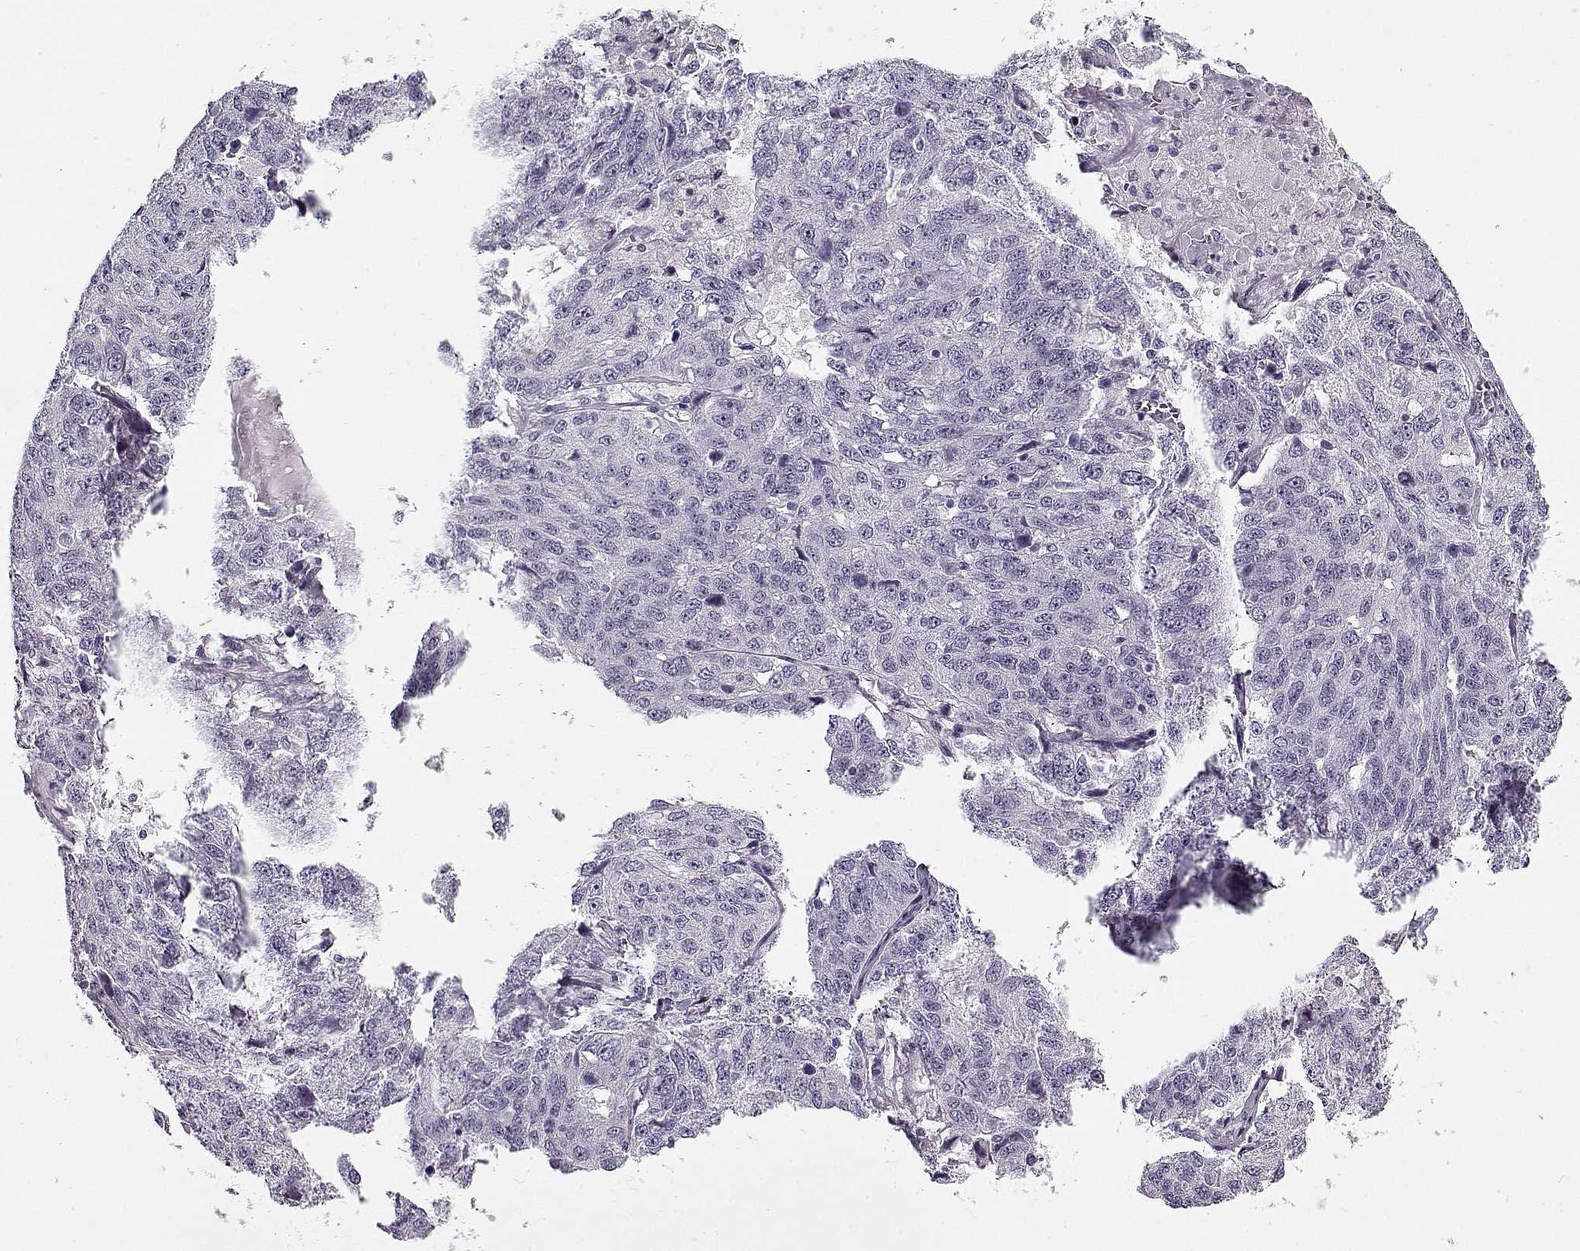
{"staining": {"intensity": "negative", "quantity": "none", "location": "none"}, "tissue": "ovarian cancer", "cell_type": "Tumor cells", "image_type": "cancer", "snomed": [{"axis": "morphology", "description": "Cystadenocarcinoma, serous, NOS"}, {"axis": "topography", "description": "Ovary"}], "caption": "Immunohistochemistry micrograph of ovarian serous cystadenocarcinoma stained for a protein (brown), which demonstrates no staining in tumor cells.", "gene": "CCDC136", "patient": {"sex": "female", "age": 71}}